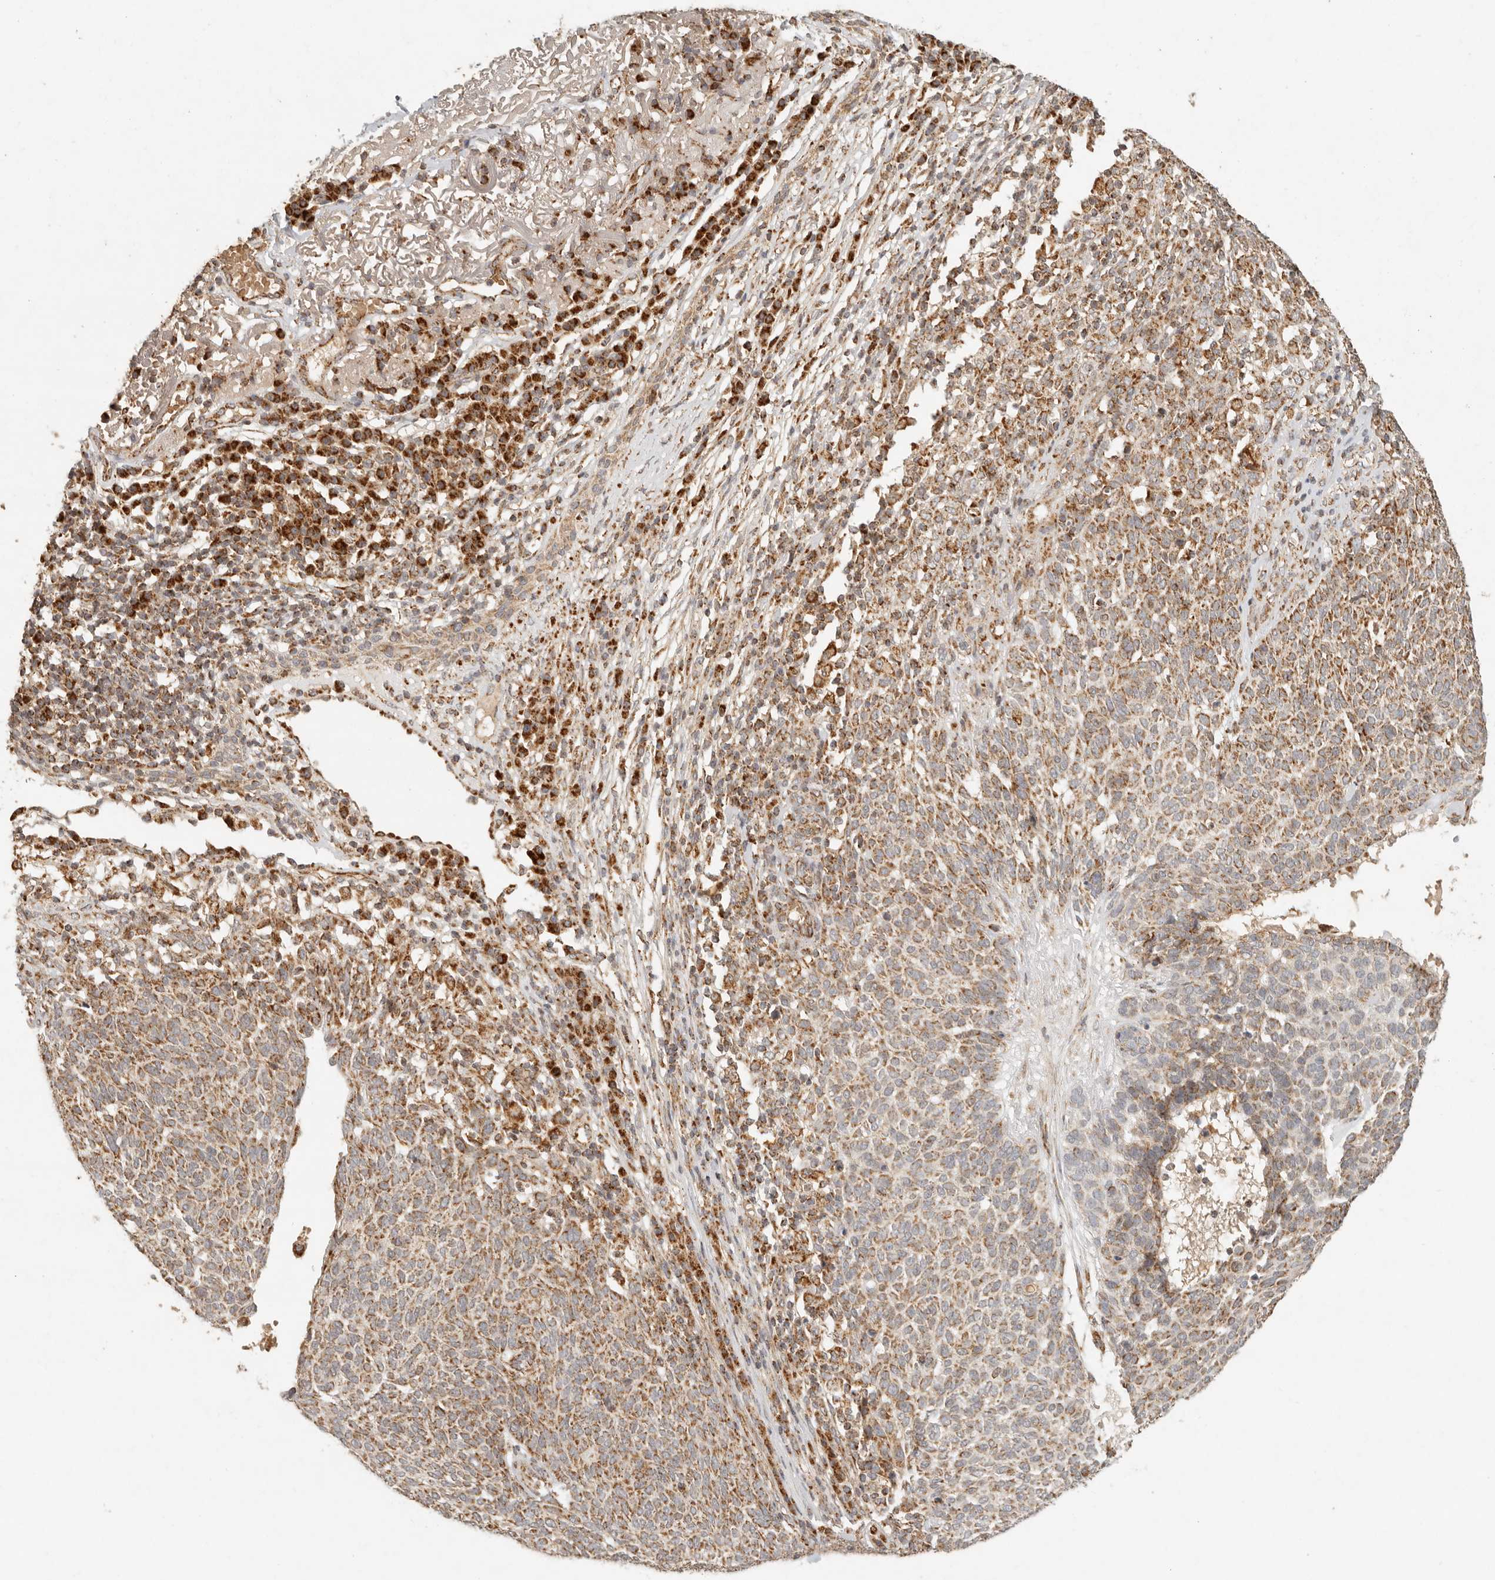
{"staining": {"intensity": "moderate", "quantity": ">75%", "location": "cytoplasmic/membranous"}, "tissue": "skin cancer", "cell_type": "Tumor cells", "image_type": "cancer", "snomed": [{"axis": "morphology", "description": "Squamous cell carcinoma, NOS"}, {"axis": "topography", "description": "Skin"}], "caption": "Moderate cytoplasmic/membranous expression is appreciated in approximately >75% of tumor cells in skin cancer (squamous cell carcinoma).", "gene": "MRPL55", "patient": {"sex": "female", "age": 90}}